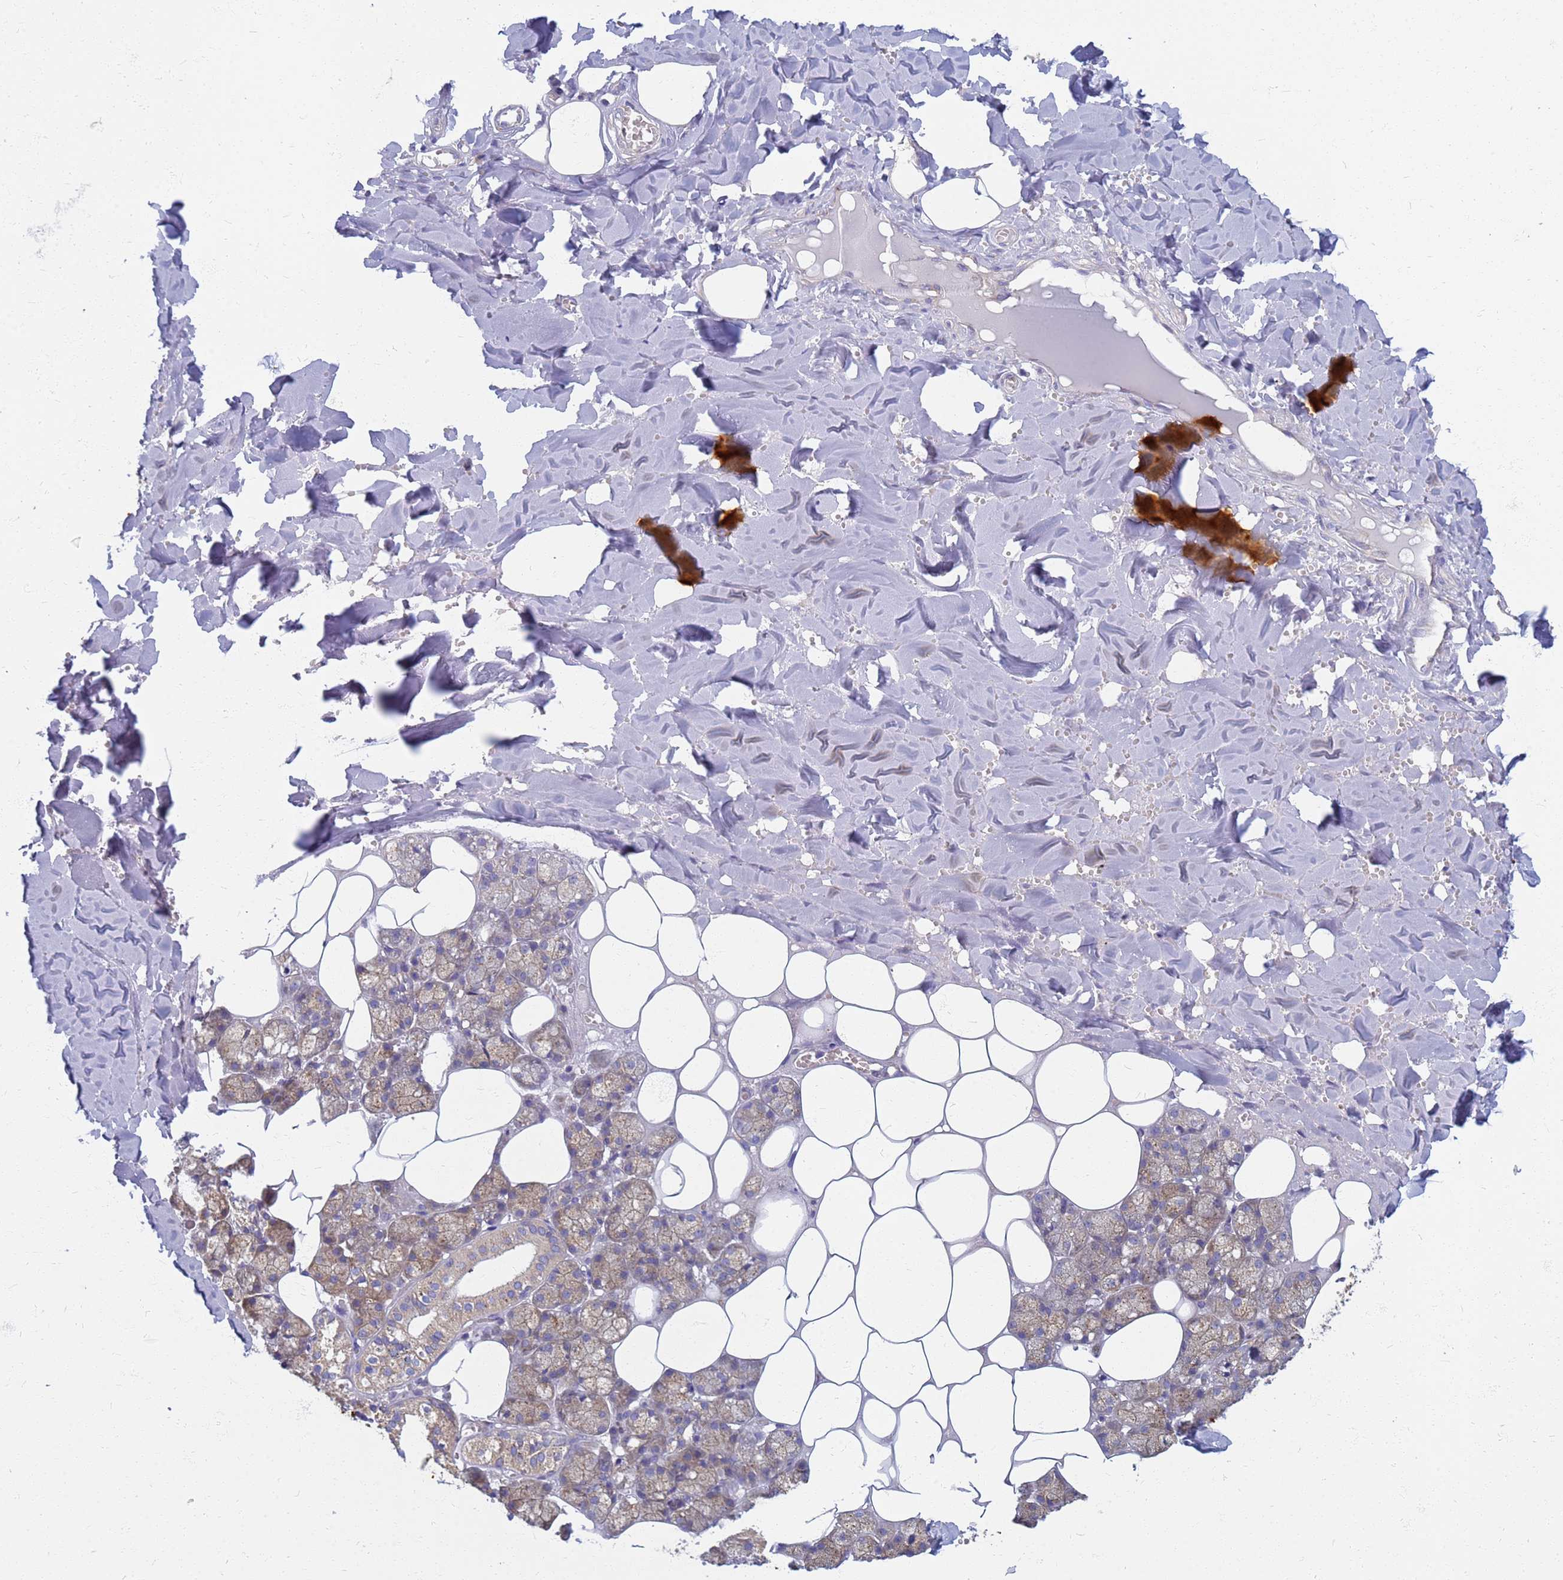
{"staining": {"intensity": "moderate", "quantity": "25%-75%", "location": "cytoplasmic/membranous"}, "tissue": "salivary gland", "cell_type": "Glandular cells", "image_type": "normal", "snomed": [{"axis": "morphology", "description": "Normal tissue, NOS"}, {"axis": "topography", "description": "Salivary gland"}], "caption": "An IHC photomicrograph of benign tissue is shown. Protein staining in brown shows moderate cytoplasmic/membranous positivity in salivary gland within glandular cells.", "gene": "EEA1", "patient": {"sex": "male", "age": 62}}